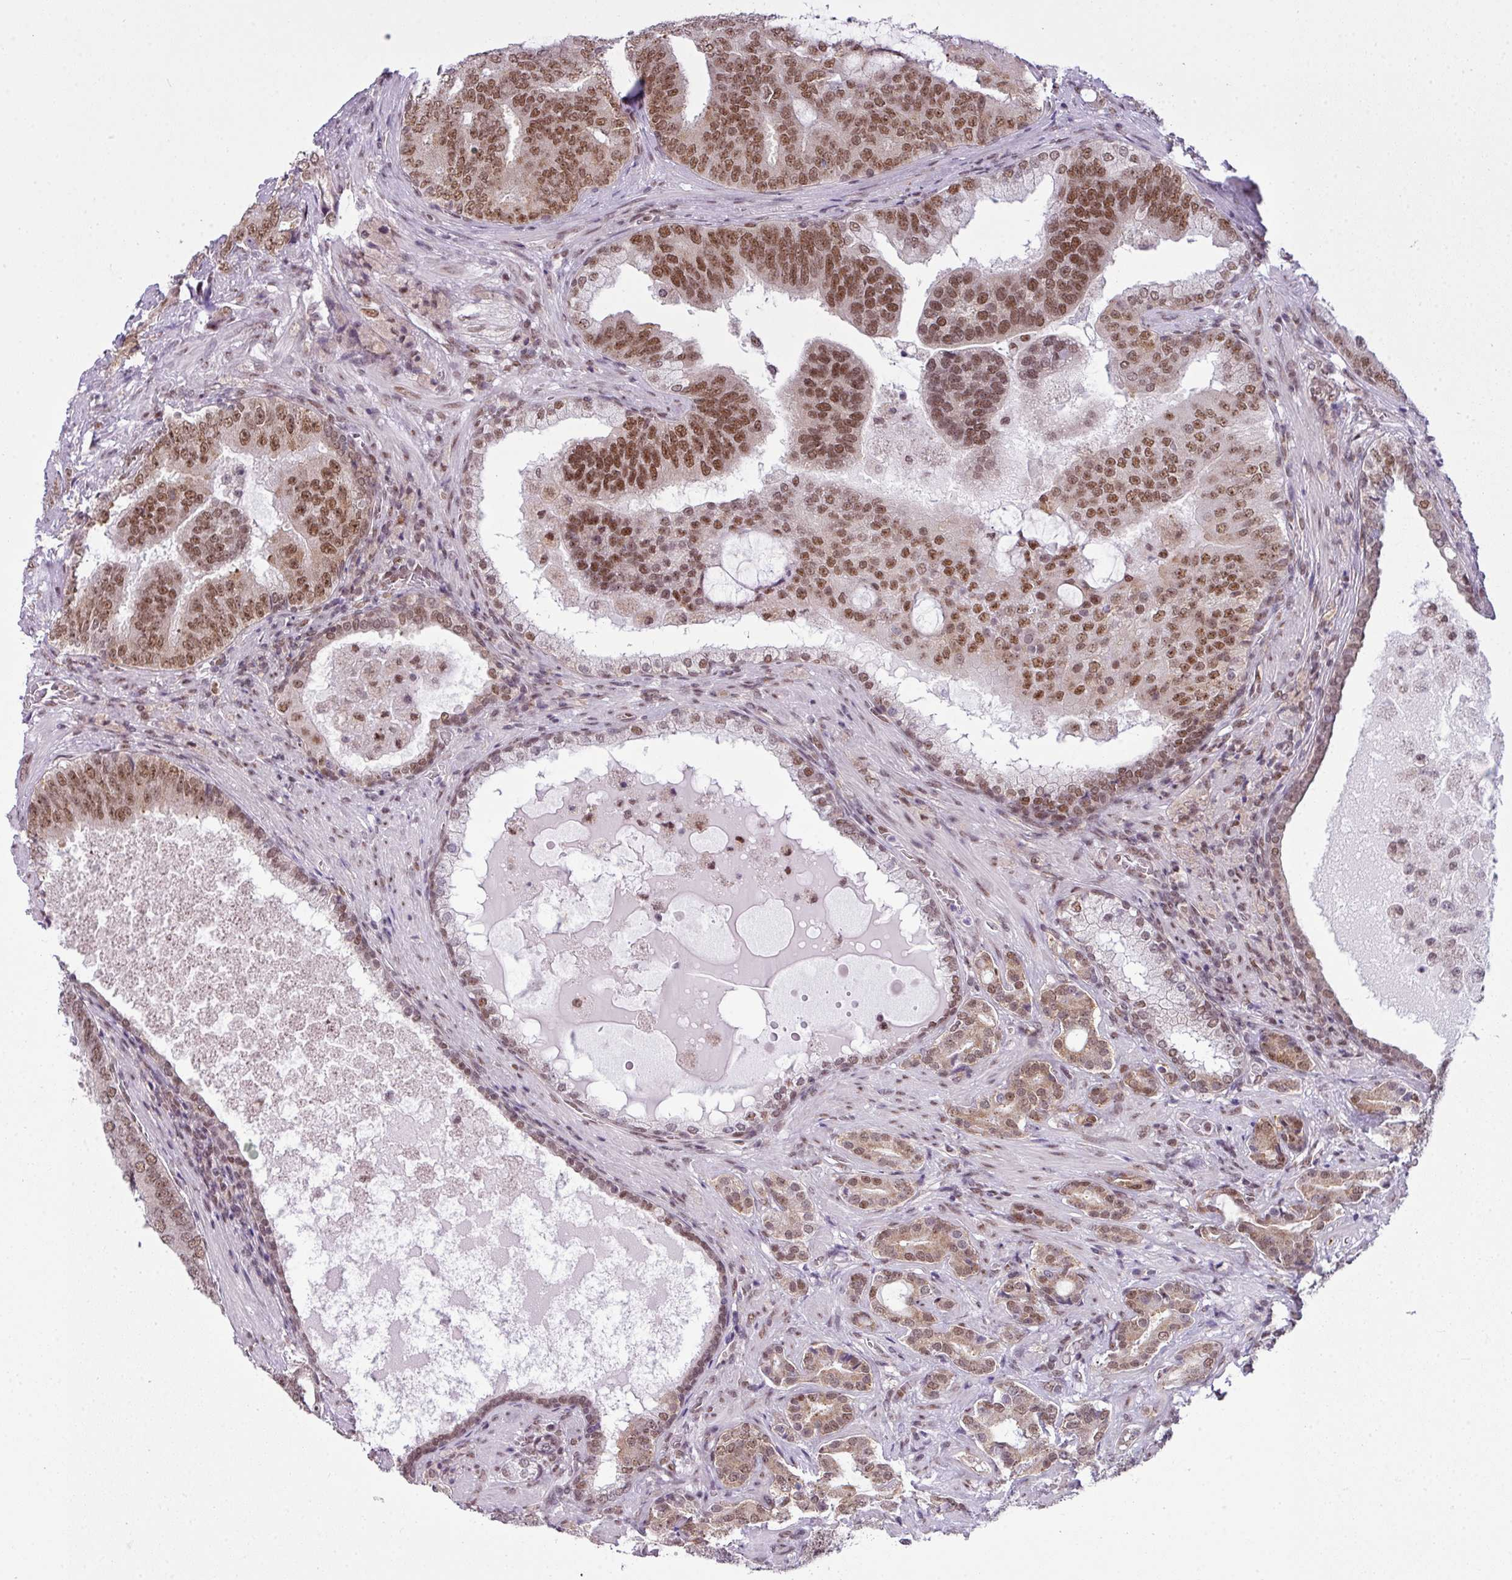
{"staining": {"intensity": "moderate", "quantity": ">75%", "location": "nuclear"}, "tissue": "prostate cancer", "cell_type": "Tumor cells", "image_type": "cancer", "snomed": [{"axis": "morphology", "description": "Adenocarcinoma, High grade"}, {"axis": "topography", "description": "Prostate"}], "caption": "The immunohistochemical stain shows moderate nuclear staining in tumor cells of high-grade adenocarcinoma (prostate) tissue. (brown staining indicates protein expression, while blue staining denotes nuclei).", "gene": "ARL6IP4", "patient": {"sex": "male", "age": 55}}